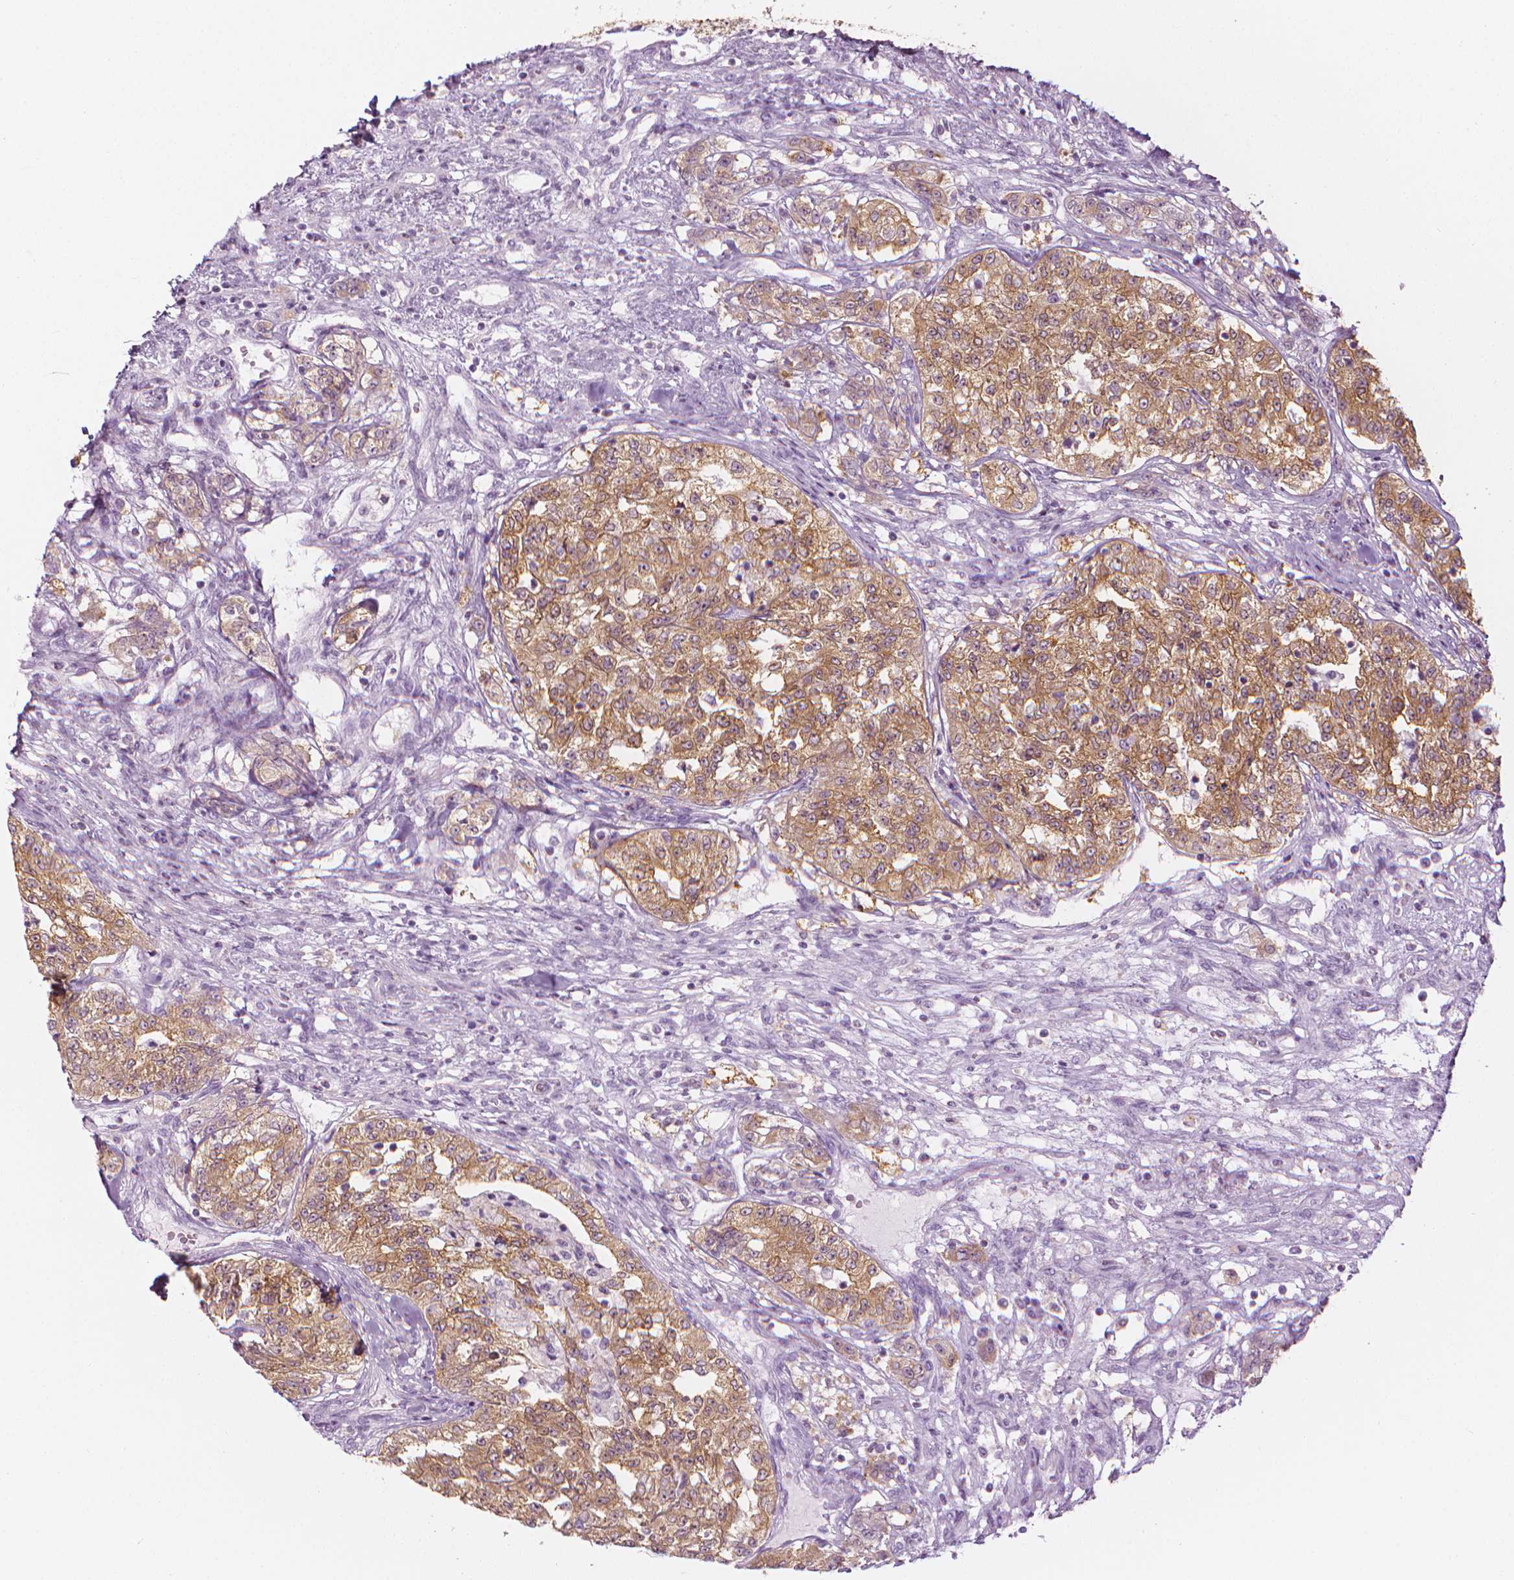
{"staining": {"intensity": "moderate", "quantity": ">75%", "location": "cytoplasmic/membranous"}, "tissue": "renal cancer", "cell_type": "Tumor cells", "image_type": "cancer", "snomed": [{"axis": "morphology", "description": "Adenocarcinoma, NOS"}, {"axis": "topography", "description": "Kidney"}], "caption": "Protein analysis of renal cancer (adenocarcinoma) tissue exhibits moderate cytoplasmic/membranous staining in about >75% of tumor cells. (Brightfield microscopy of DAB IHC at high magnification).", "gene": "SHMT1", "patient": {"sex": "female", "age": 63}}